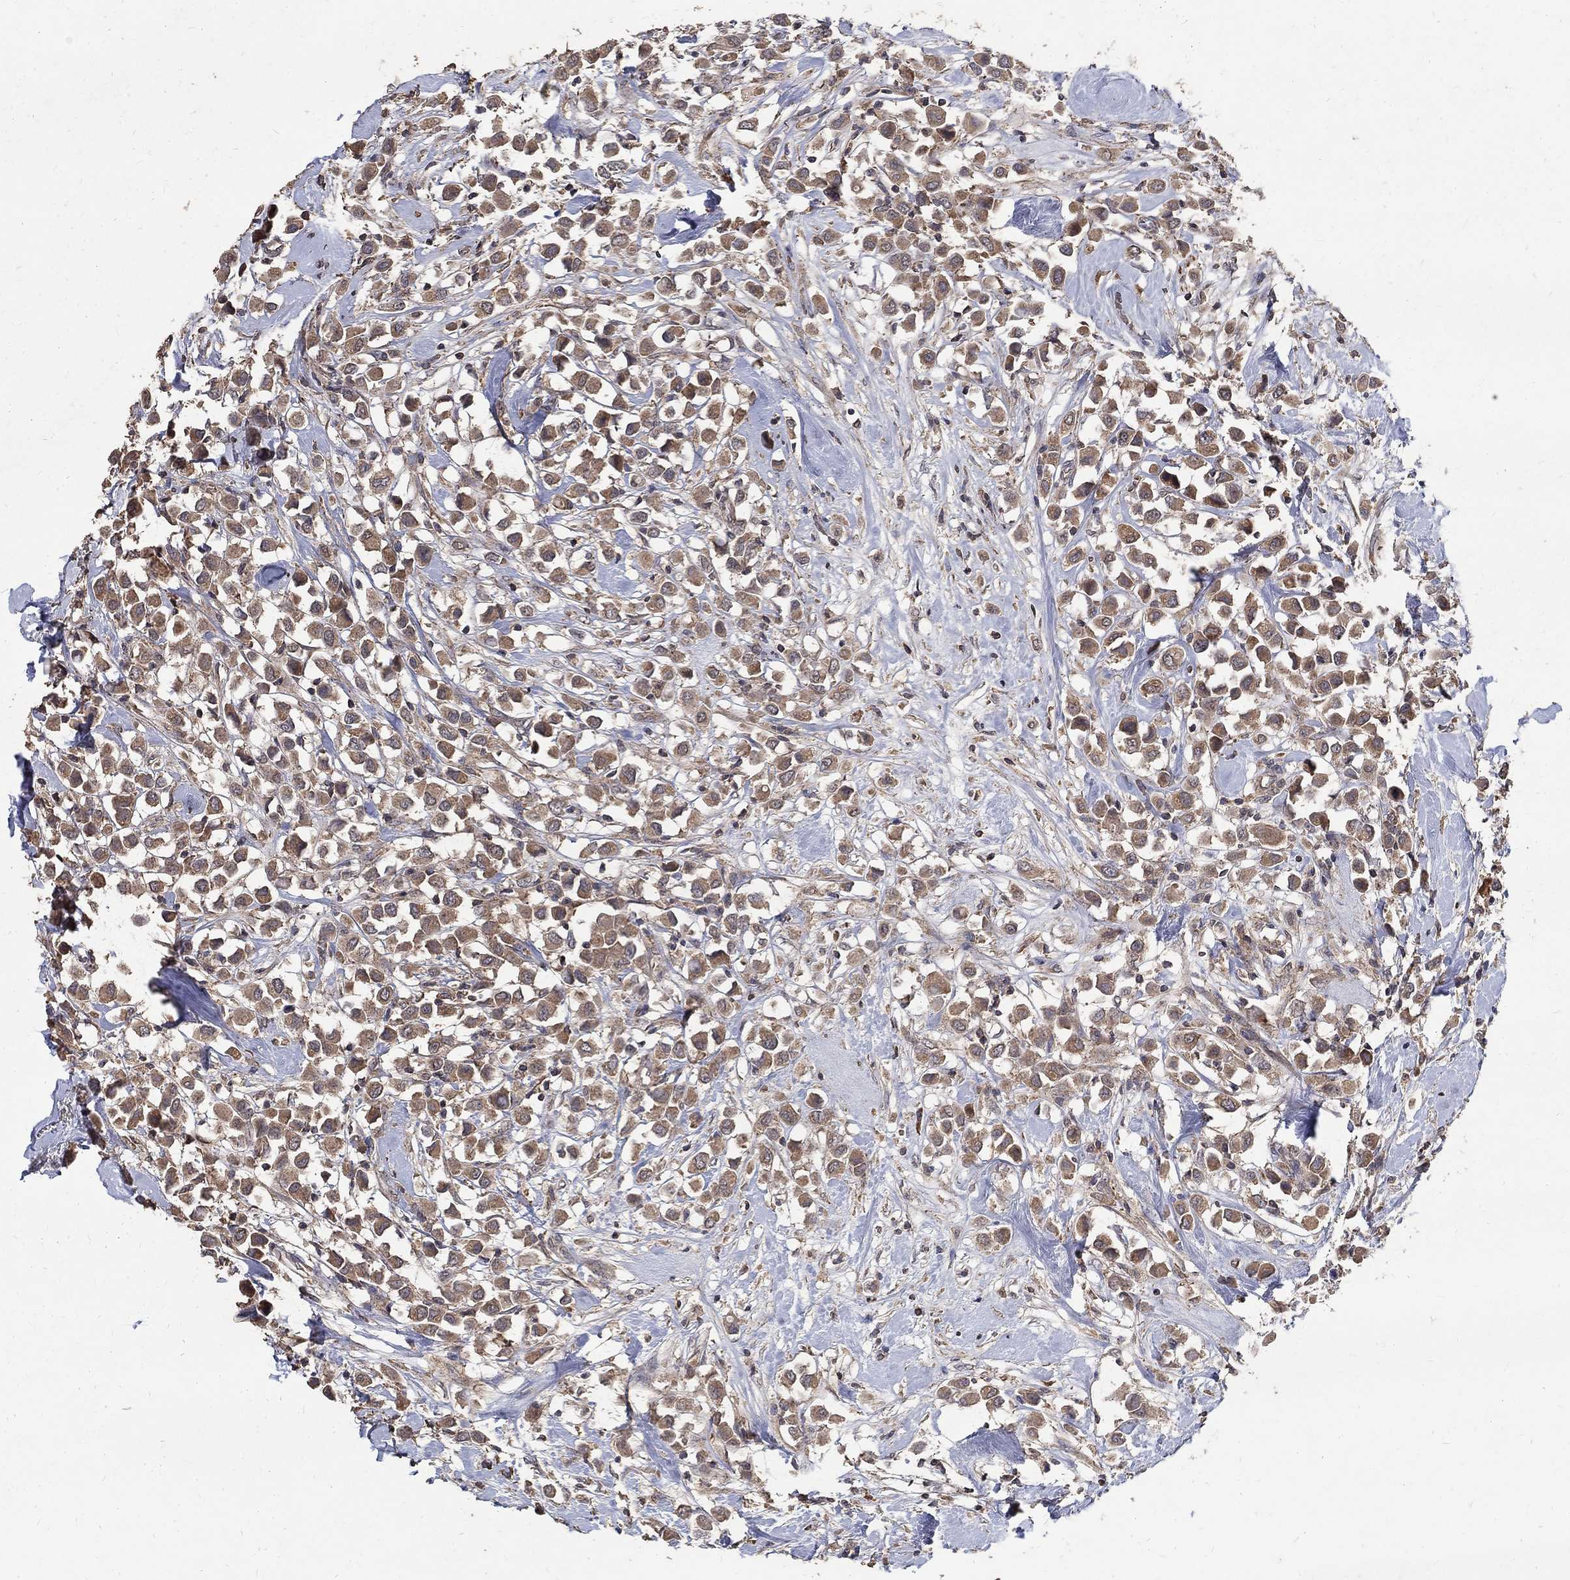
{"staining": {"intensity": "moderate", "quantity": ">75%", "location": "cytoplasmic/membranous"}, "tissue": "breast cancer", "cell_type": "Tumor cells", "image_type": "cancer", "snomed": [{"axis": "morphology", "description": "Duct carcinoma"}, {"axis": "topography", "description": "Breast"}], "caption": "Moderate cytoplasmic/membranous positivity for a protein is seen in about >75% of tumor cells of breast cancer (intraductal carcinoma) using IHC.", "gene": "C17orf75", "patient": {"sex": "female", "age": 61}}